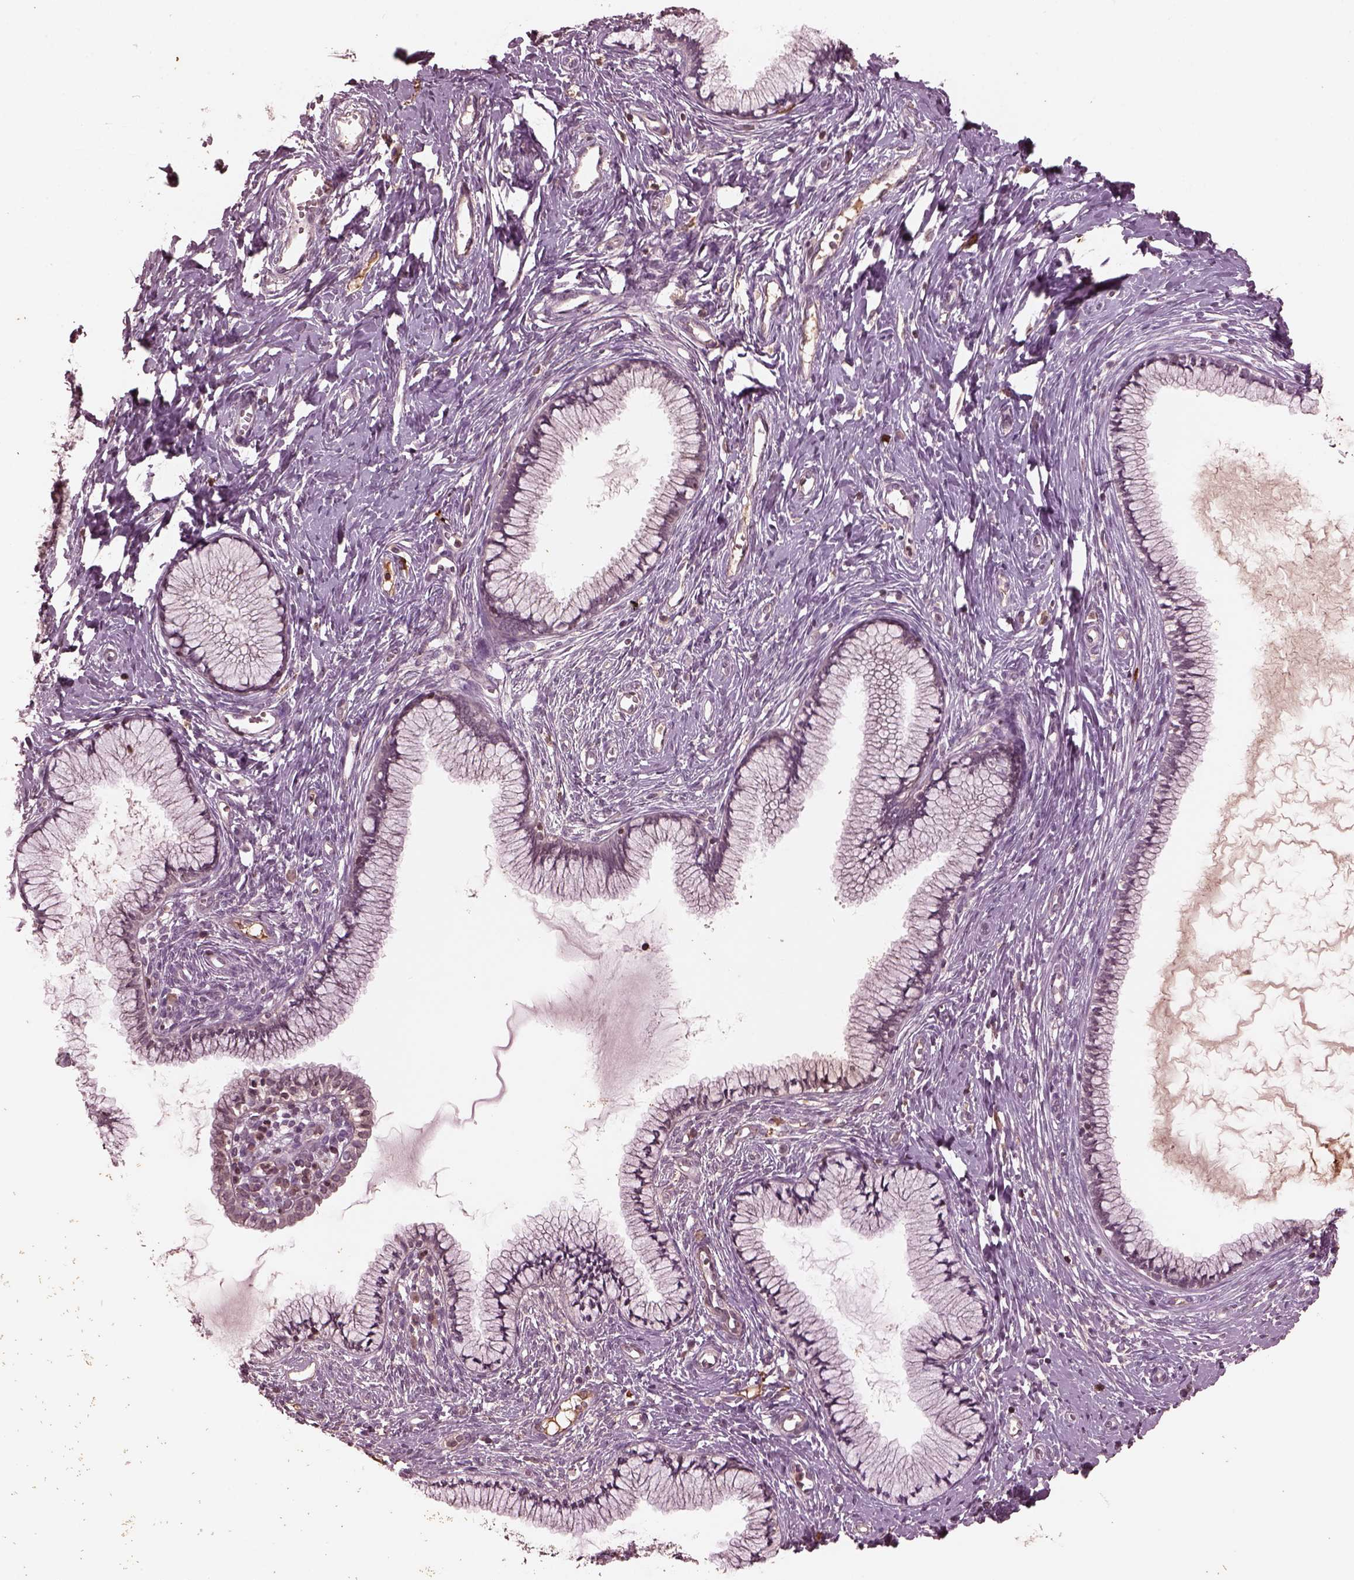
{"staining": {"intensity": "negative", "quantity": "none", "location": "none"}, "tissue": "cervix", "cell_type": "Glandular cells", "image_type": "normal", "snomed": [{"axis": "morphology", "description": "Normal tissue, NOS"}, {"axis": "topography", "description": "Cervix"}], "caption": "IHC histopathology image of normal cervix: human cervix stained with DAB reveals no significant protein positivity in glandular cells.", "gene": "PTX4", "patient": {"sex": "female", "age": 40}}